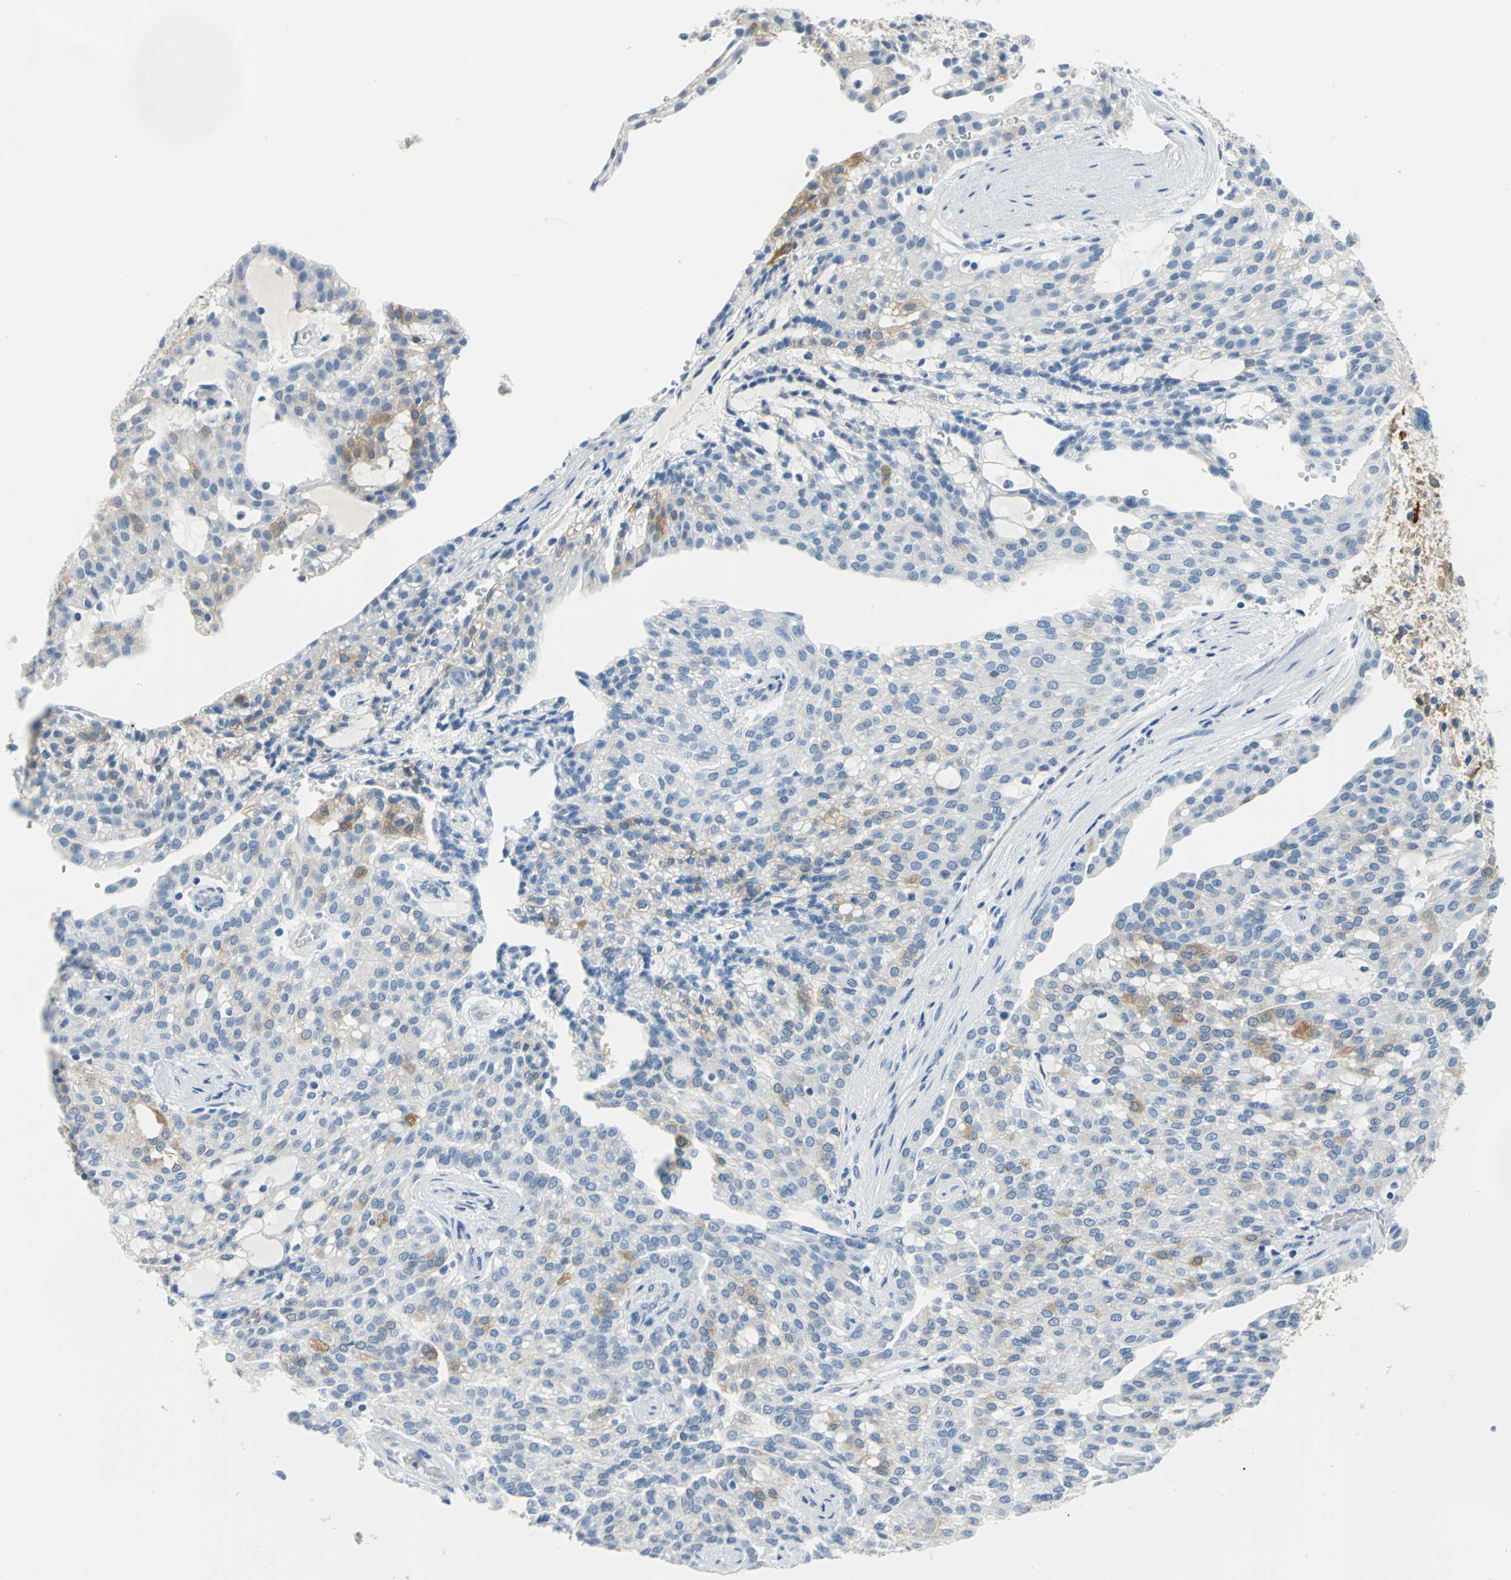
{"staining": {"intensity": "moderate", "quantity": "<25%", "location": "cytoplasmic/membranous"}, "tissue": "renal cancer", "cell_type": "Tumor cells", "image_type": "cancer", "snomed": [{"axis": "morphology", "description": "Adenocarcinoma, NOS"}, {"axis": "topography", "description": "Kidney"}], "caption": "Protein staining of renal adenocarcinoma tissue exhibits moderate cytoplasmic/membranous positivity in about <25% of tumor cells. The staining was performed using DAB (3,3'-diaminobenzidine), with brown indicating positive protein expression. Nuclei are stained blue with hematoxylin.", "gene": "PKLR", "patient": {"sex": "male", "age": 63}}